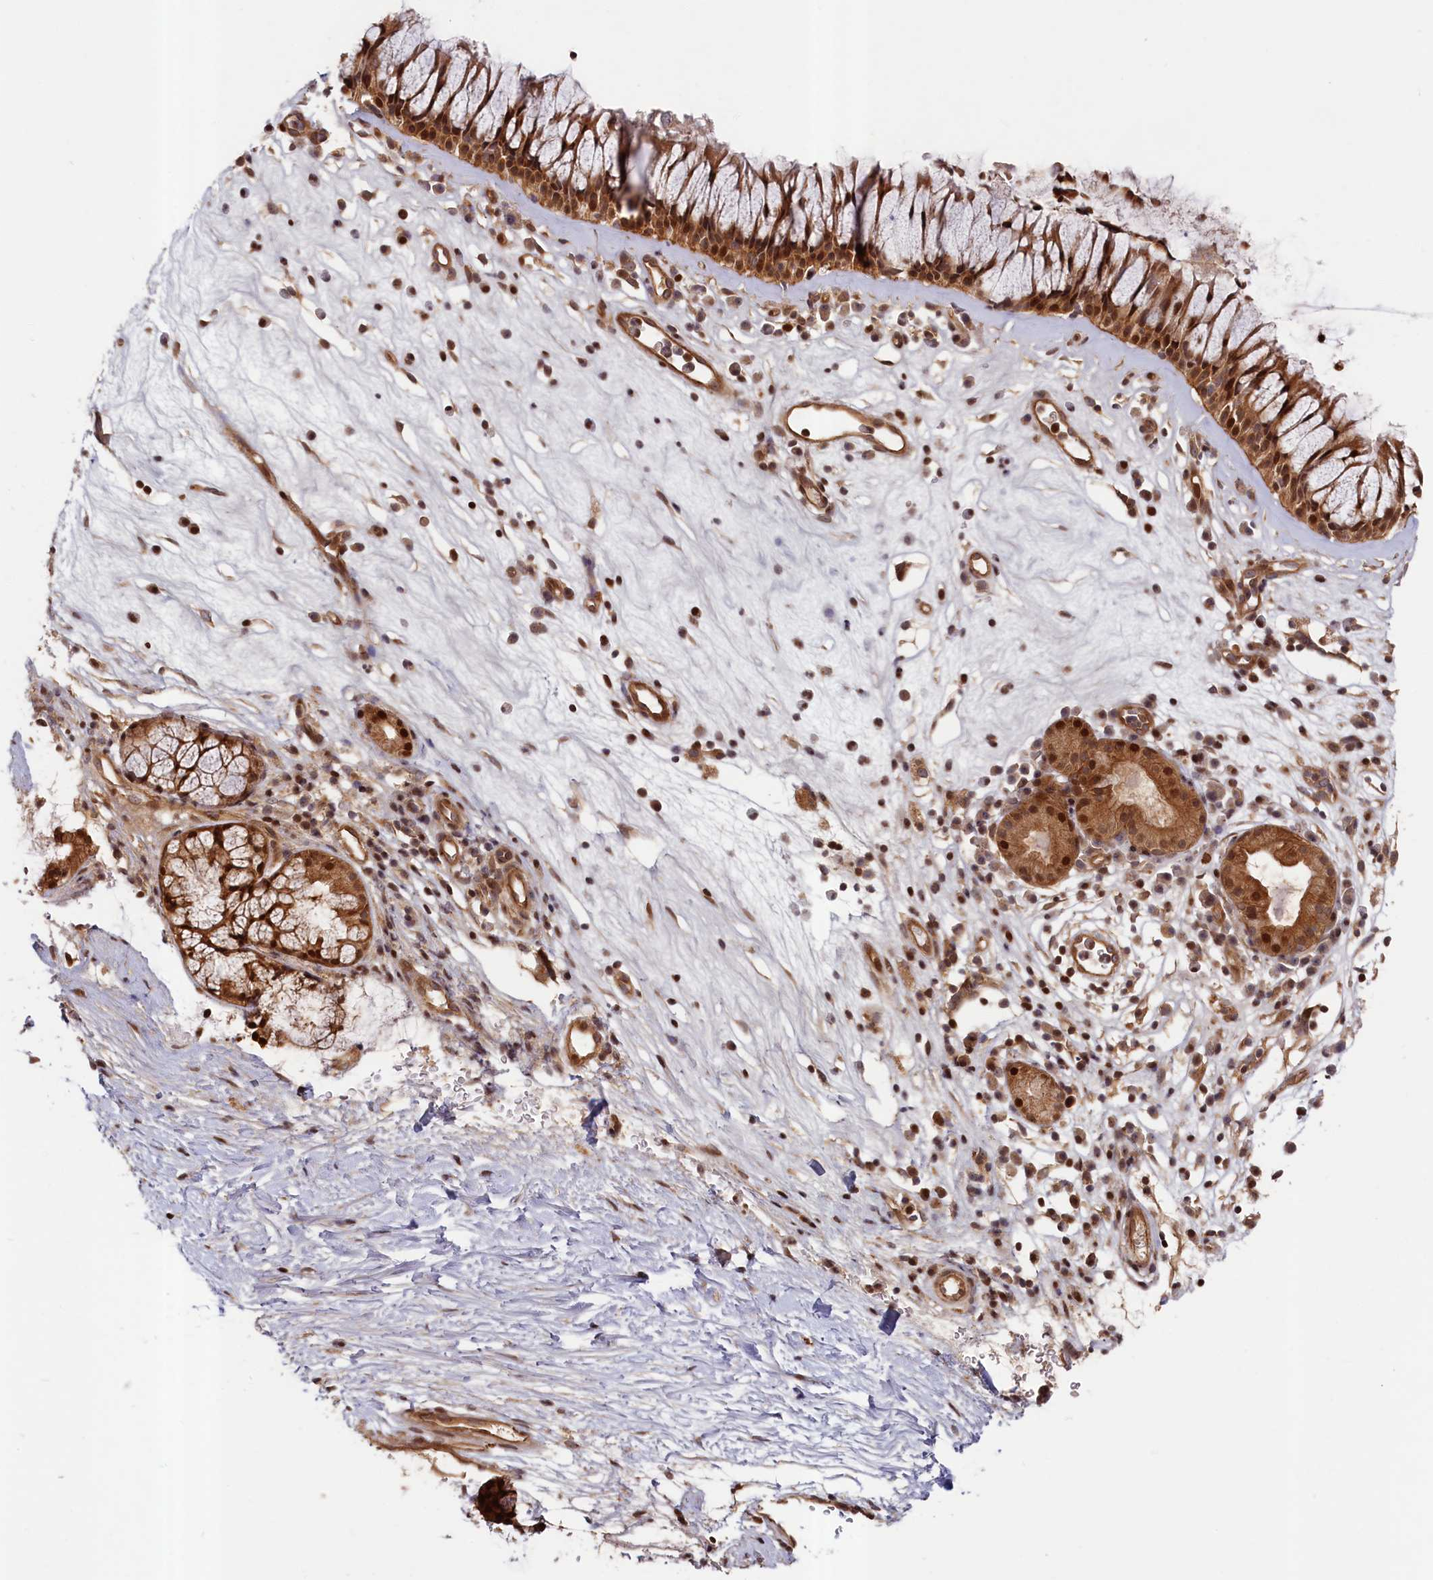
{"staining": {"intensity": "strong", "quantity": ">75%", "location": "cytoplasmic/membranous,nuclear"}, "tissue": "nasopharynx", "cell_type": "Respiratory epithelial cells", "image_type": "normal", "snomed": [{"axis": "morphology", "description": "Normal tissue, NOS"}, {"axis": "morphology", "description": "Inflammation, NOS"}, {"axis": "morphology", "description": "Malignant melanoma, Metastatic site"}, {"axis": "topography", "description": "Nasopharynx"}], "caption": "Strong cytoplasmic/membranous,nuclear expression for a protein is present in about >75% of respiratory epithelial cells of normal nasopharynx using IHC.", "gene": "CEP44", "patient": {"sex": "male", "age": 70}}